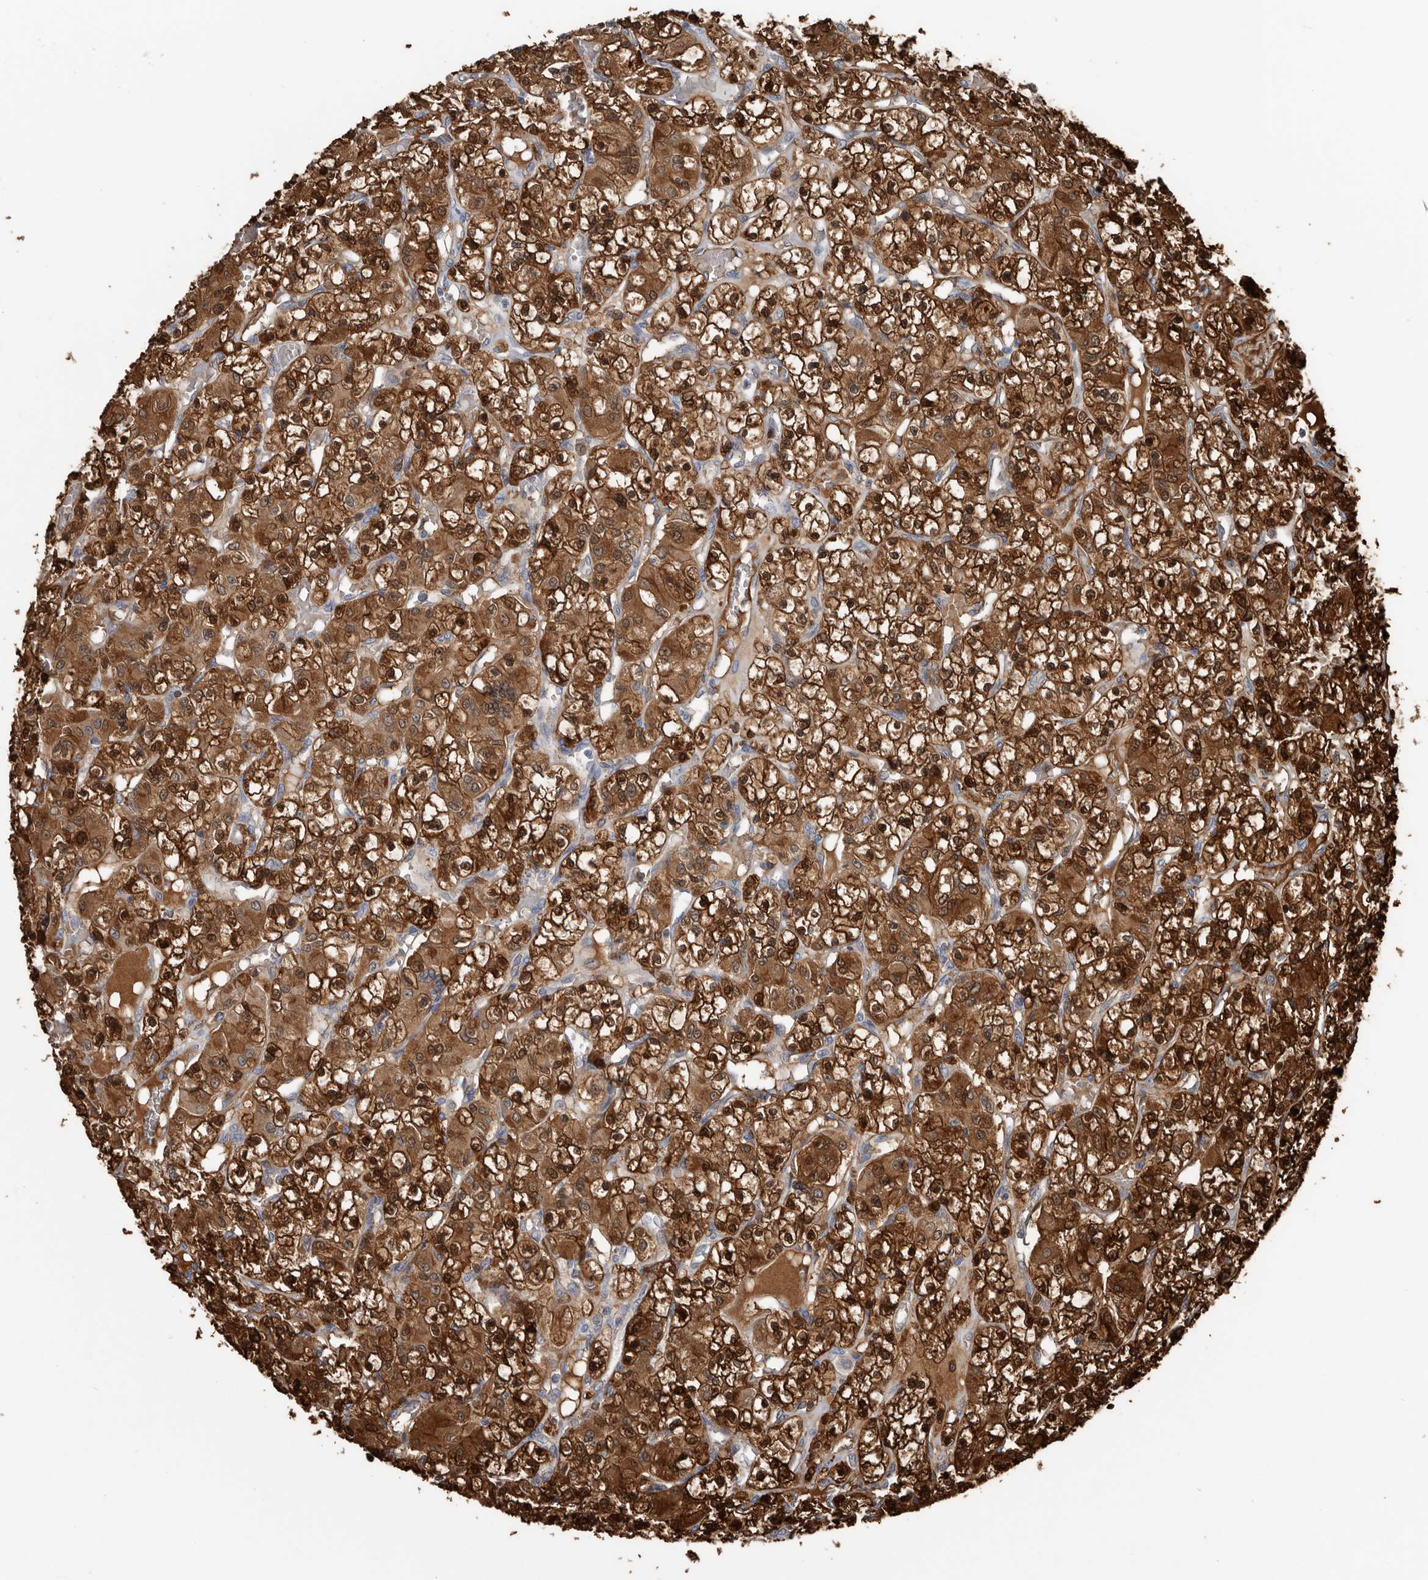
{"staining": {"intensity": "strong", "quantity": "25%-75%", "location": "cytoplasmic/membranous,nuclear"}, "tissue": "renal cancer", "cell_type": "Tumor cells", "image_type": "cancer", "snomed": [{"axis": "morphology", "description": "Adenocarcinoma, NOS"}, {"axis": "topography", "description": "Kidney"}], "caption": "Tumor cells display strong cytoplasmic/membranous and nuclear staining in approximately 25%-75% of cells in renal cancer (adenocarcinoma).", "gene": "FABP7", "patient": {"sex": "female", "age": 59}}